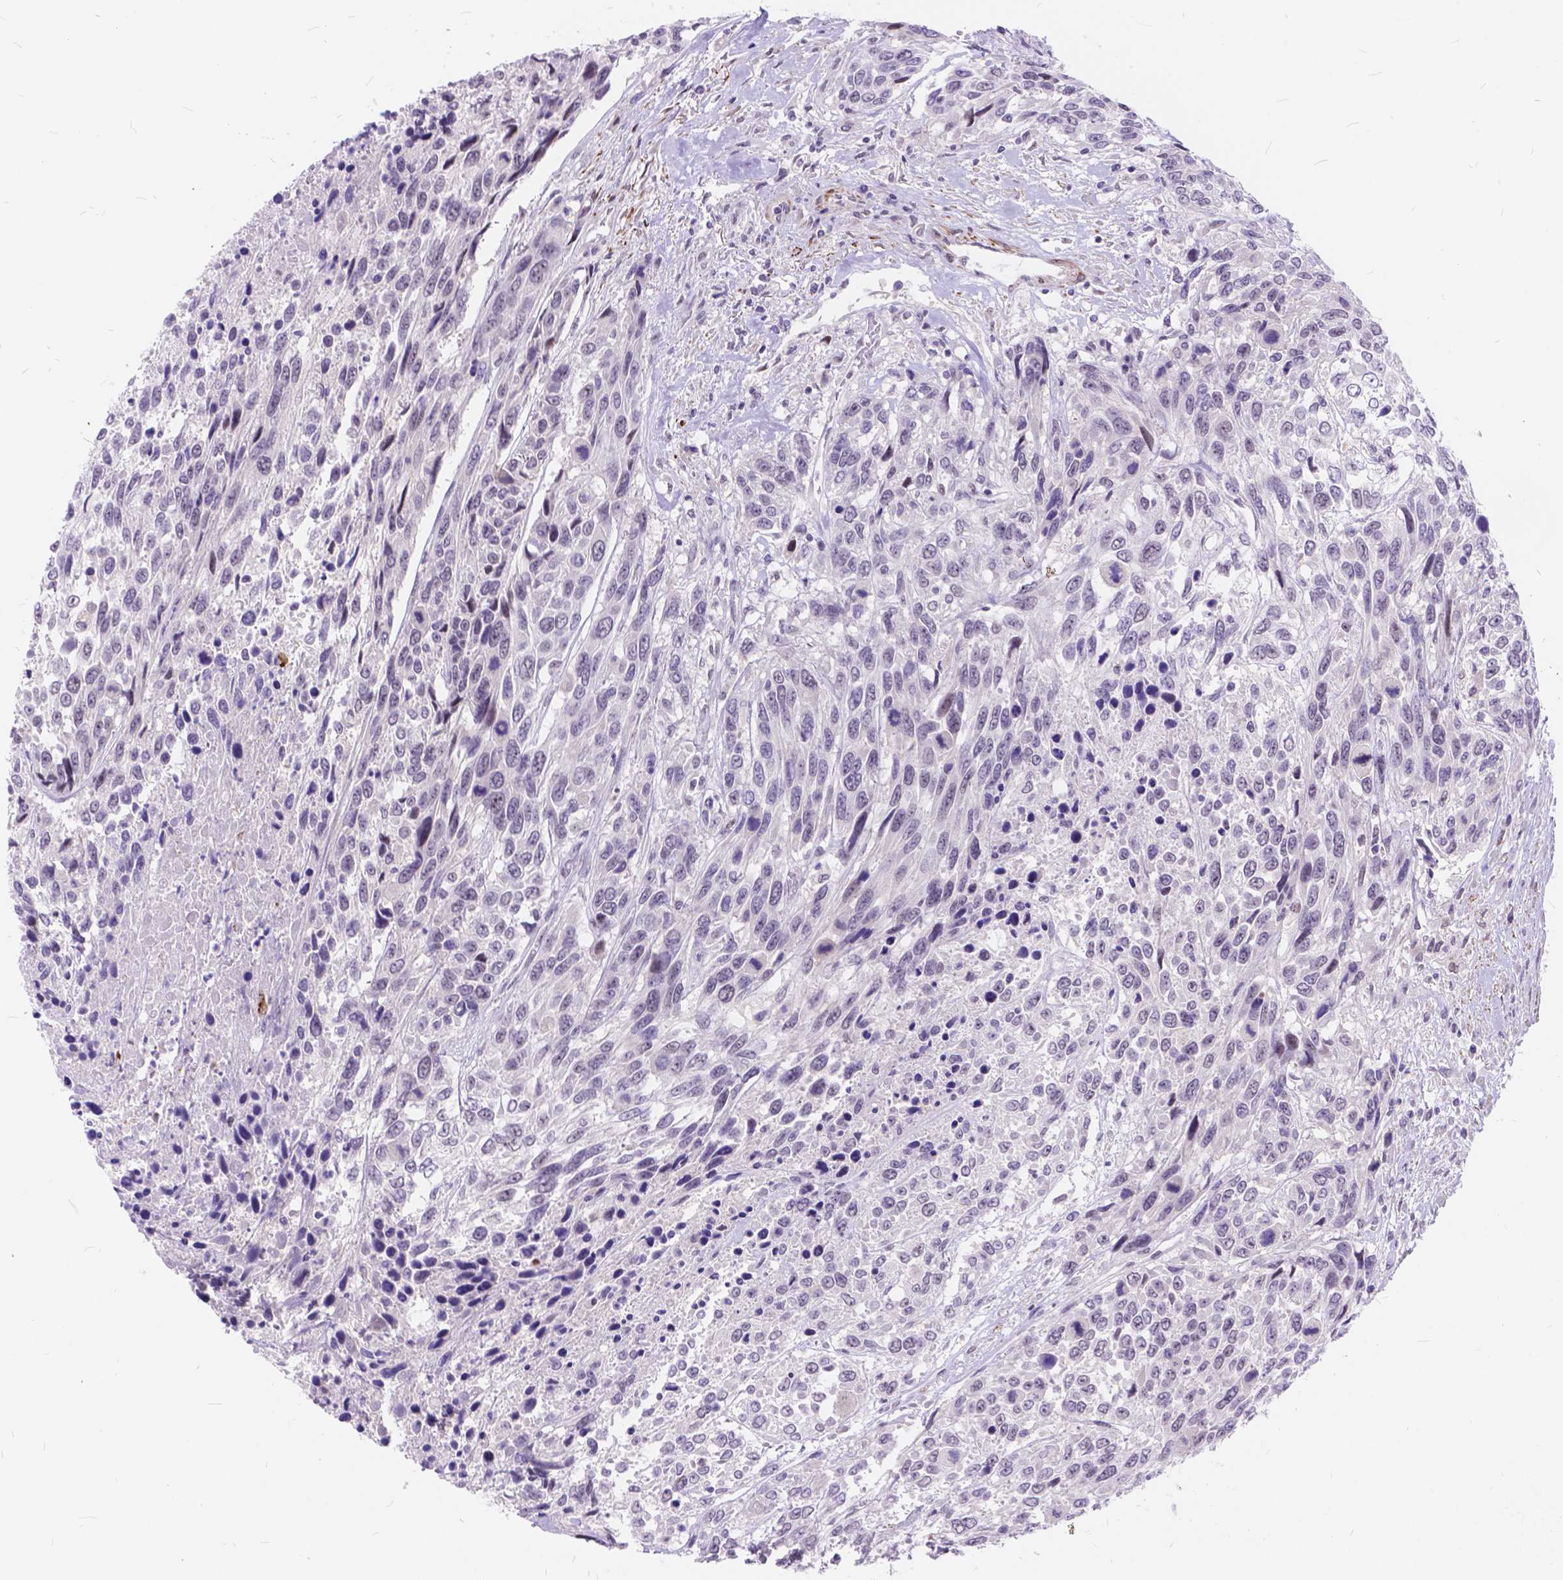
{"staining": {"intensity": "negative", "quantity": "none", "location": "none"}, "tissue": "urothelial cancer", "cell_type": "Tumor cells", "image_type": "cancer", "snomed": [{"axis": "morphology", "description": "Urothelial carcinoma, High grade"}, {"axis": "topography", "description": "Urinary bladder"}], "caption": "Protein analysis of urothelial cancer shows no significant expression in tumor cells. (DAB (3,3'-diaminobenzidine) immunohistochemistry visualized using brightfield microscopy, high magnification).", "gene": "MAN2C1", "patient": {"sex": "female", "age": 70}}